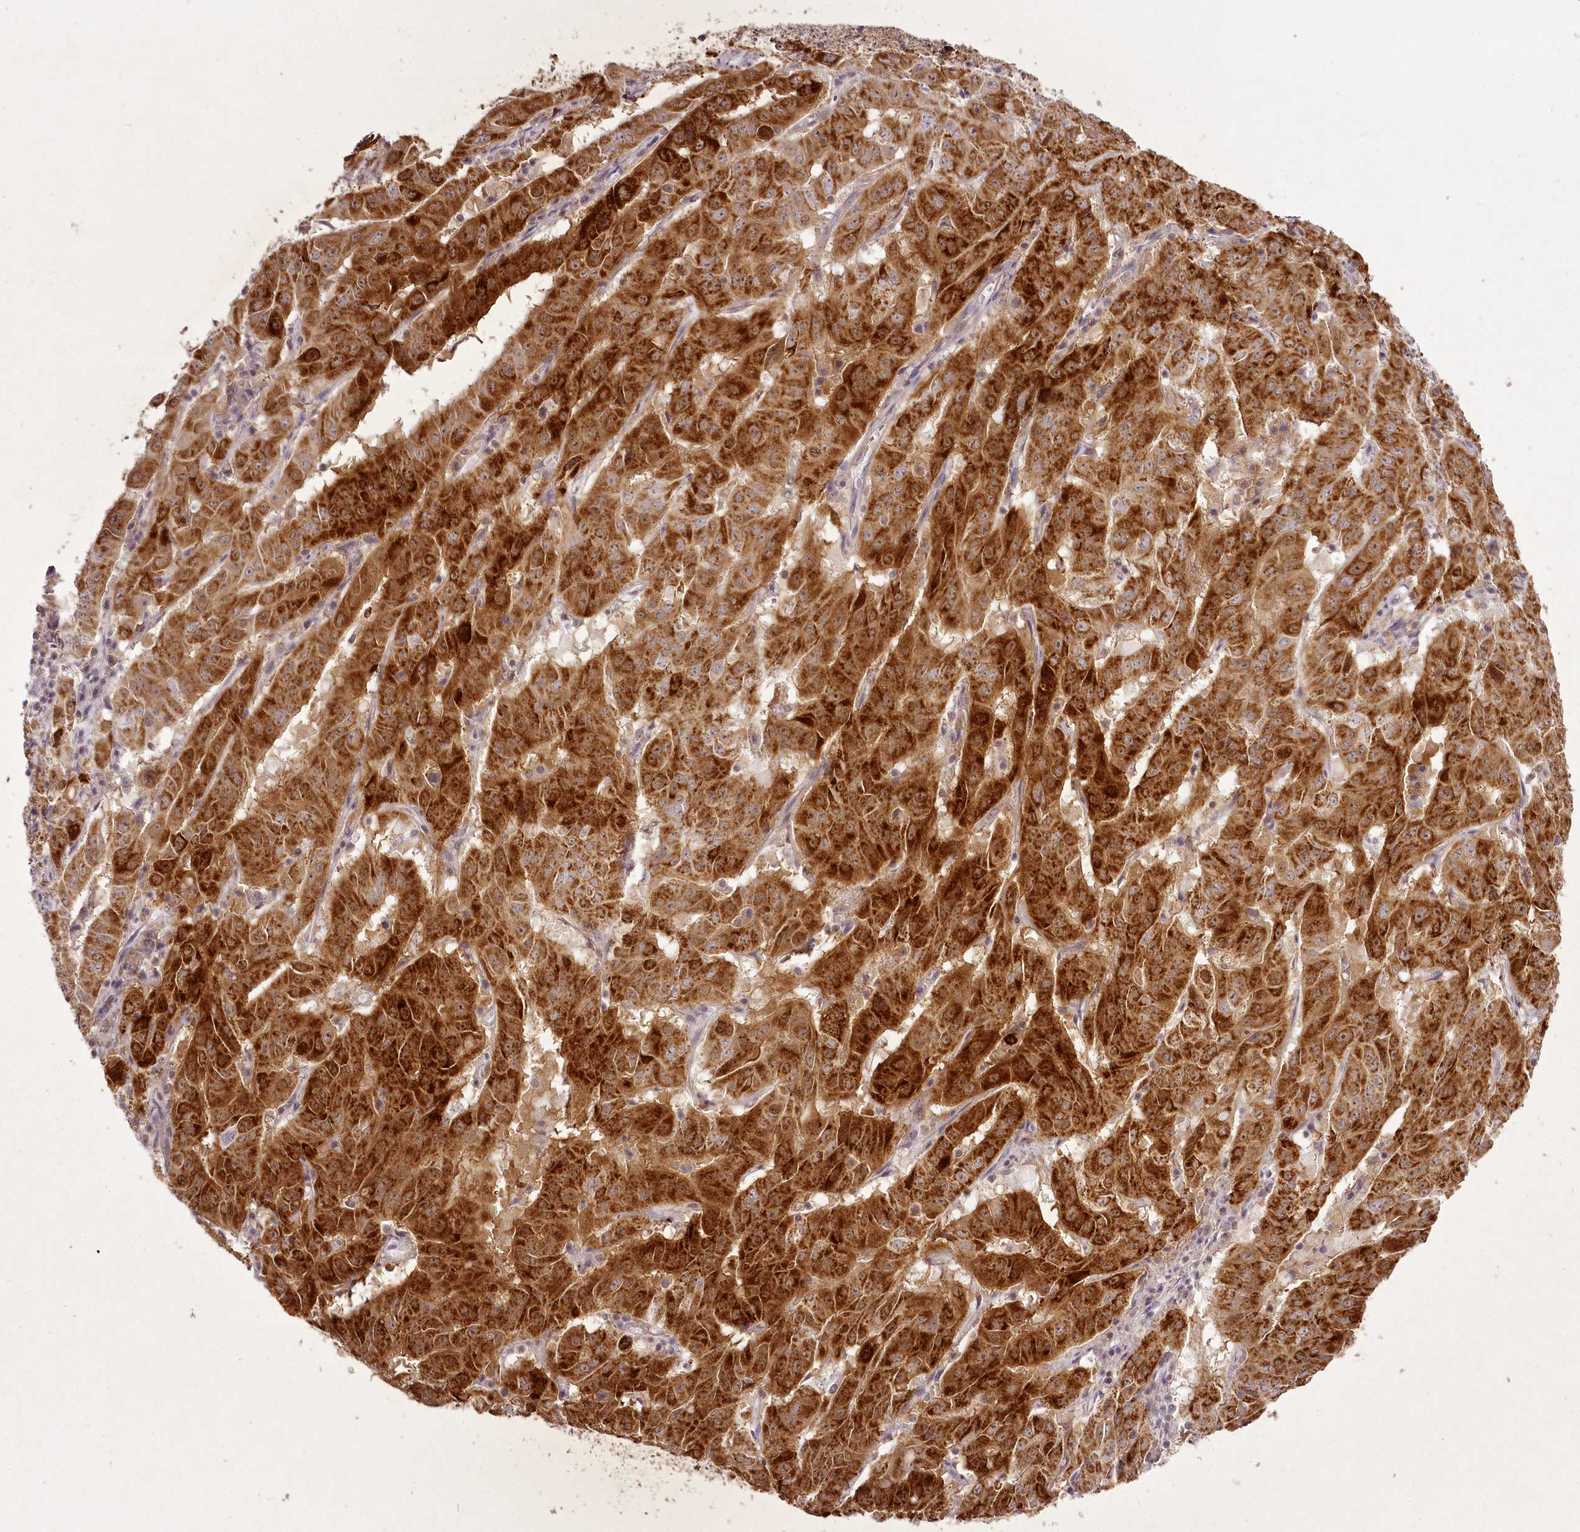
{"staining": {"intensity": "strong", "quantity": ">75%", "location": "cytoplasmic/membranous"}, "tissue": "pancreatic cancer", "cell_type": "Tumor cells", "image_type": "cancer", "snomed": [{"axis": "morphology", "description": "Adenocarcinoma, NOS"}, {"axis": "topography", "description": "Pancreas"}], "caption": "Tumor cells reveal high levels of strong cytoplasmic/membranous staining in approximately >75% of cells in adenocarcinoma (pancreatic).", "gene": "CHCHD2", "patient": {"sex": "male", "age": 63}}